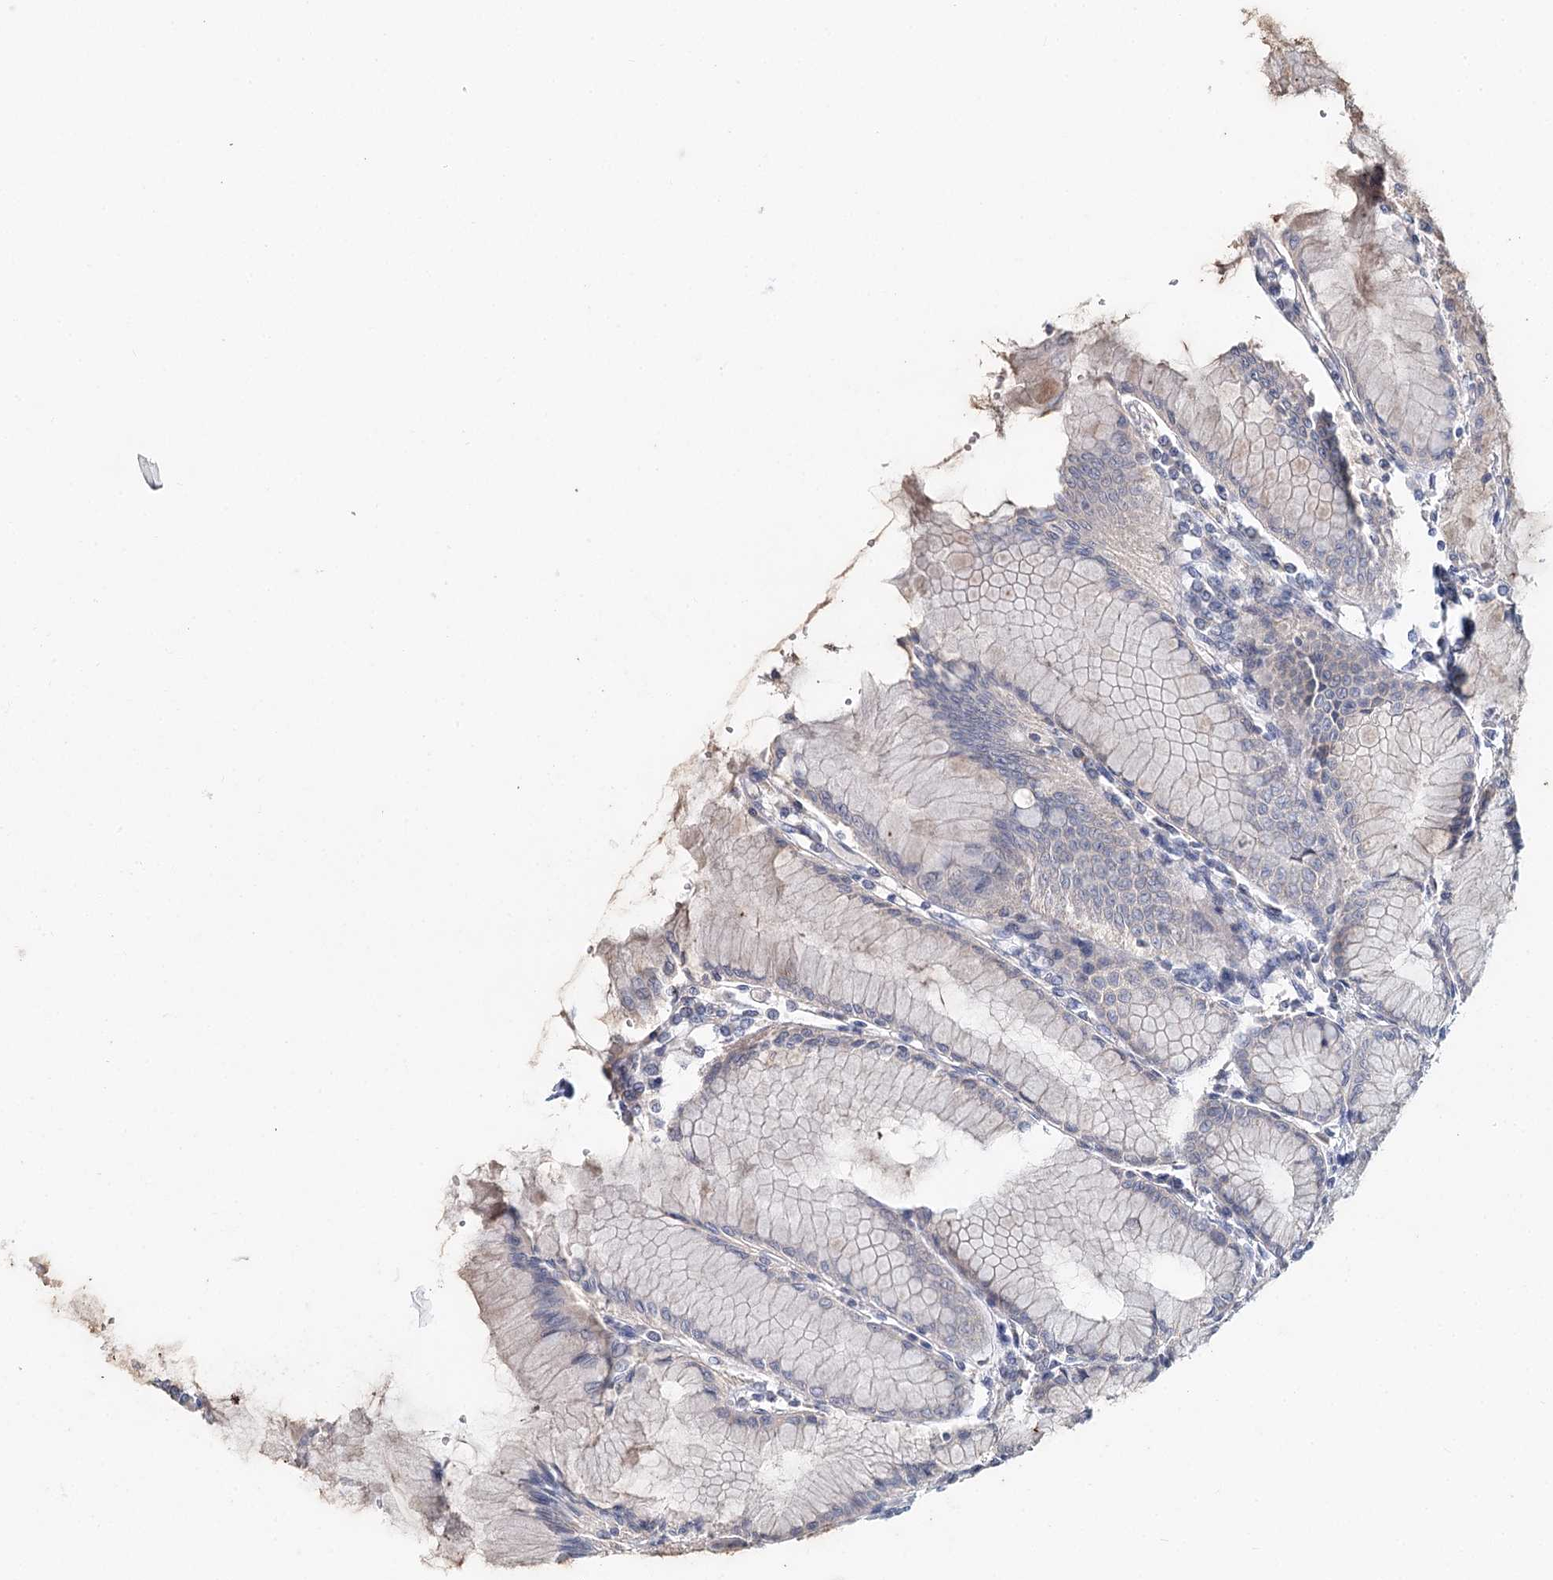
{"staining": {"intensity": "weak", "quantity": "25%-75%", "location": "cytoplasmic/membranous"}, "tissue": "stomach", "cell_type": "Glandular cells", "image_type": "normal", "snomed": [{"axis": "morphology", "description": "Normal tissue, NOS"}, {"axis": "topography", "description": "Stomach"}], "caption": "Protein staining shows weak cytoplasmic/membranous positivity in approximately 25%-75% of glandular cells in unremarkable stomach. (Brightfield microscopy of DAB IHC at high magnification).", "gene": "DAPK1", "patient": {"sex": "female", "age": 57}}